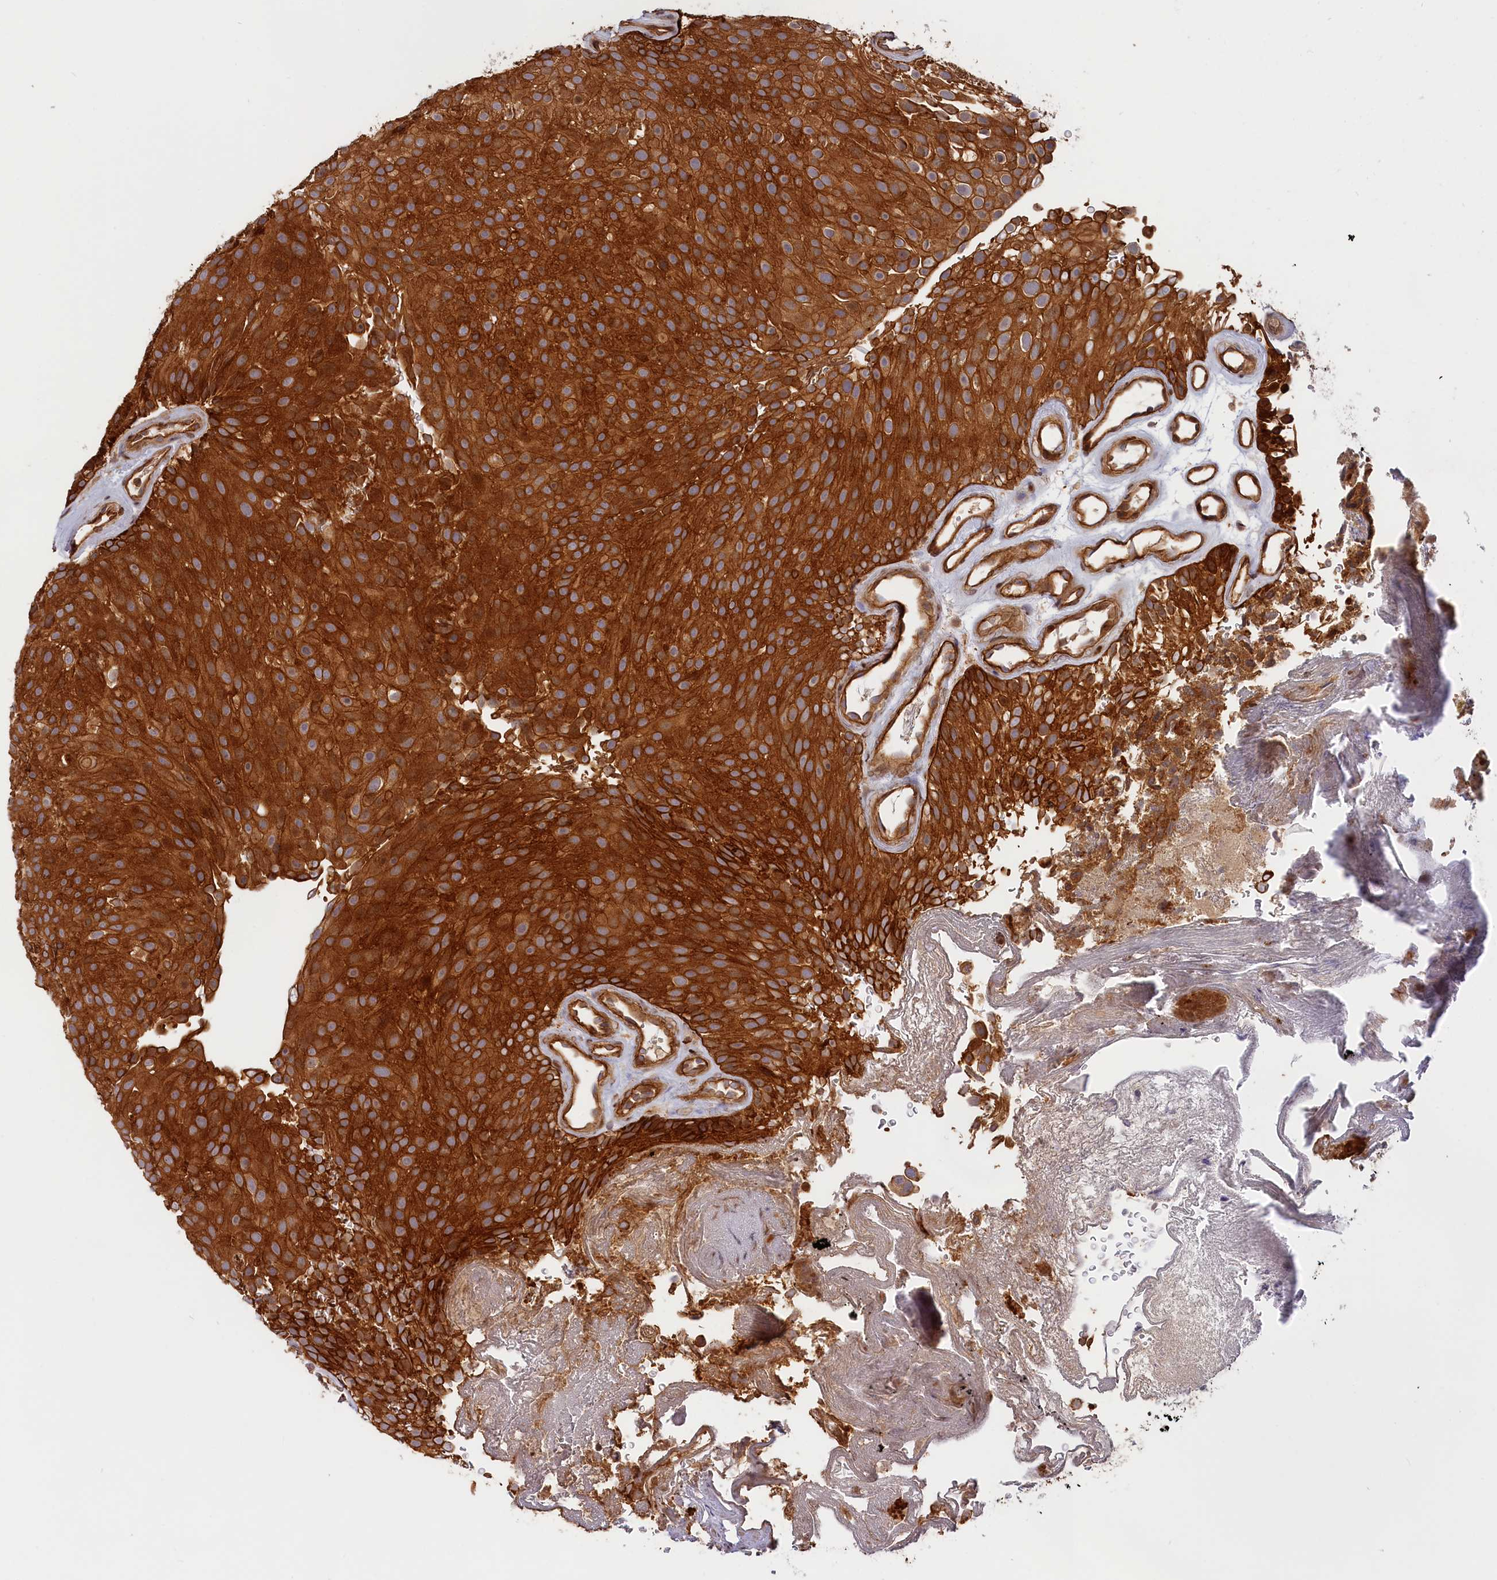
{"staining": {"intensity": "strong", "quantity": ">75%", "location": "cytoplasmic/membranous"}, "tissue": "urothelial cancer", "cell_type": "Tumor cells", "image_type": "cancer", "snomed": [{"axis": "morphology", "description": "Urothelial carcinoma, Low grade"}, {"axis": "topography", "description": "Urinary bladder"}], "caption": "About >75% of tumor cells in human urothelial cancer display strong cytoplasmic/membranous protein positivity as visualized by brown immunohistochemical staining.", "gene": "CEP44", "patient": {"sex": "male", "age": 78}}